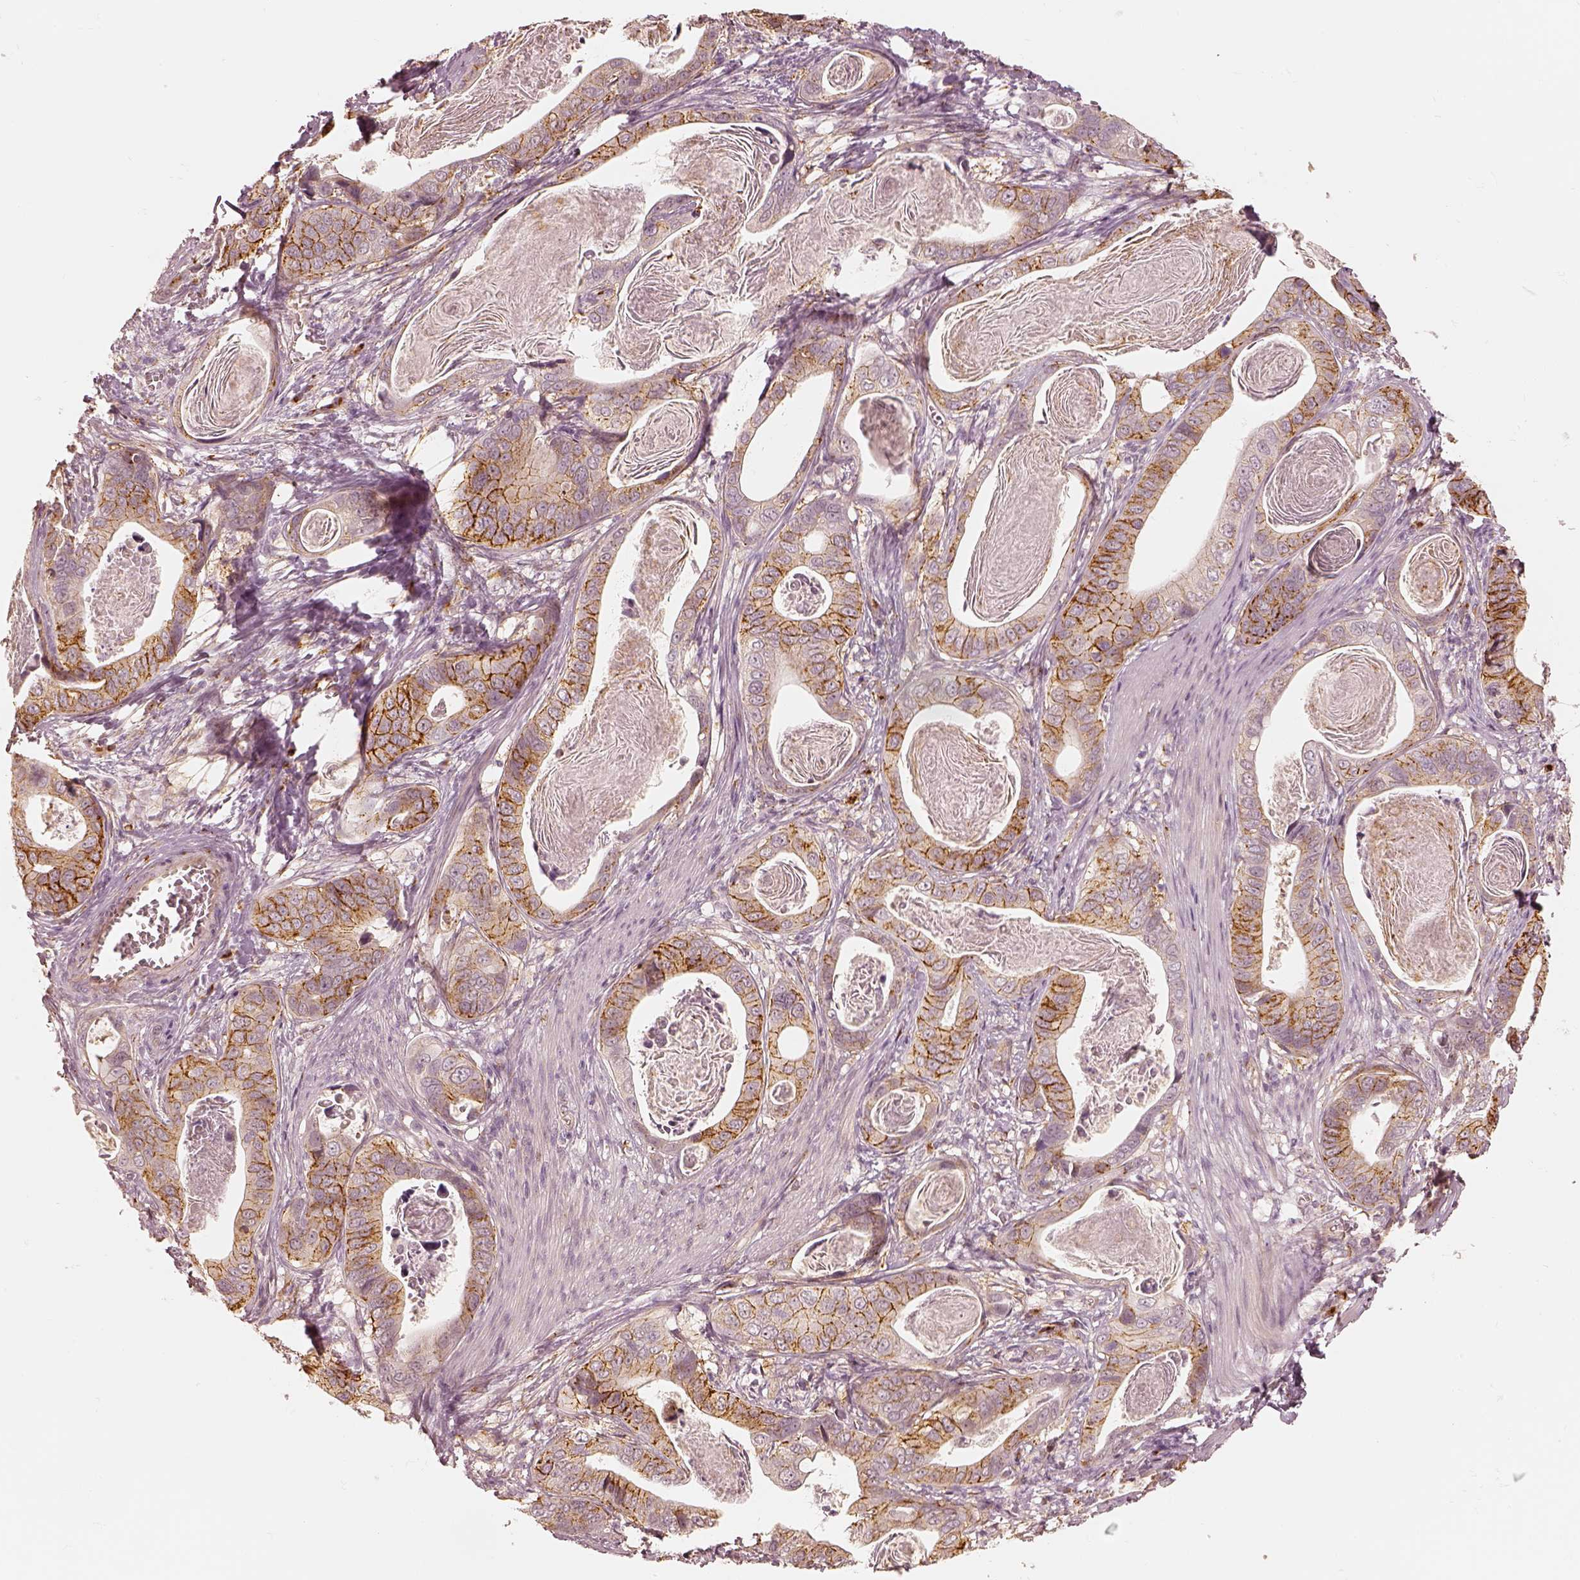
{"staining": {"intensity": "moderate", "quantity": "25%-75%", "location": "cytoplasmic/membranous"}, "tissue": "stomach cancer", "cell_type": "Tumor cells", "image_type": "cancer", "snomed": [{"axis": "morphology", "description": "Adenocarcinoma, NOS"}, {"axis": "topography", "description": "Stomach"}], "caption": "A brown stain shows moderate cytoplasmic/membranous expression of a protein in stomach adenocarcinoma tumor cells.", "gene": "GORASP2", "patient": {"sex": "male", "age": 84}}